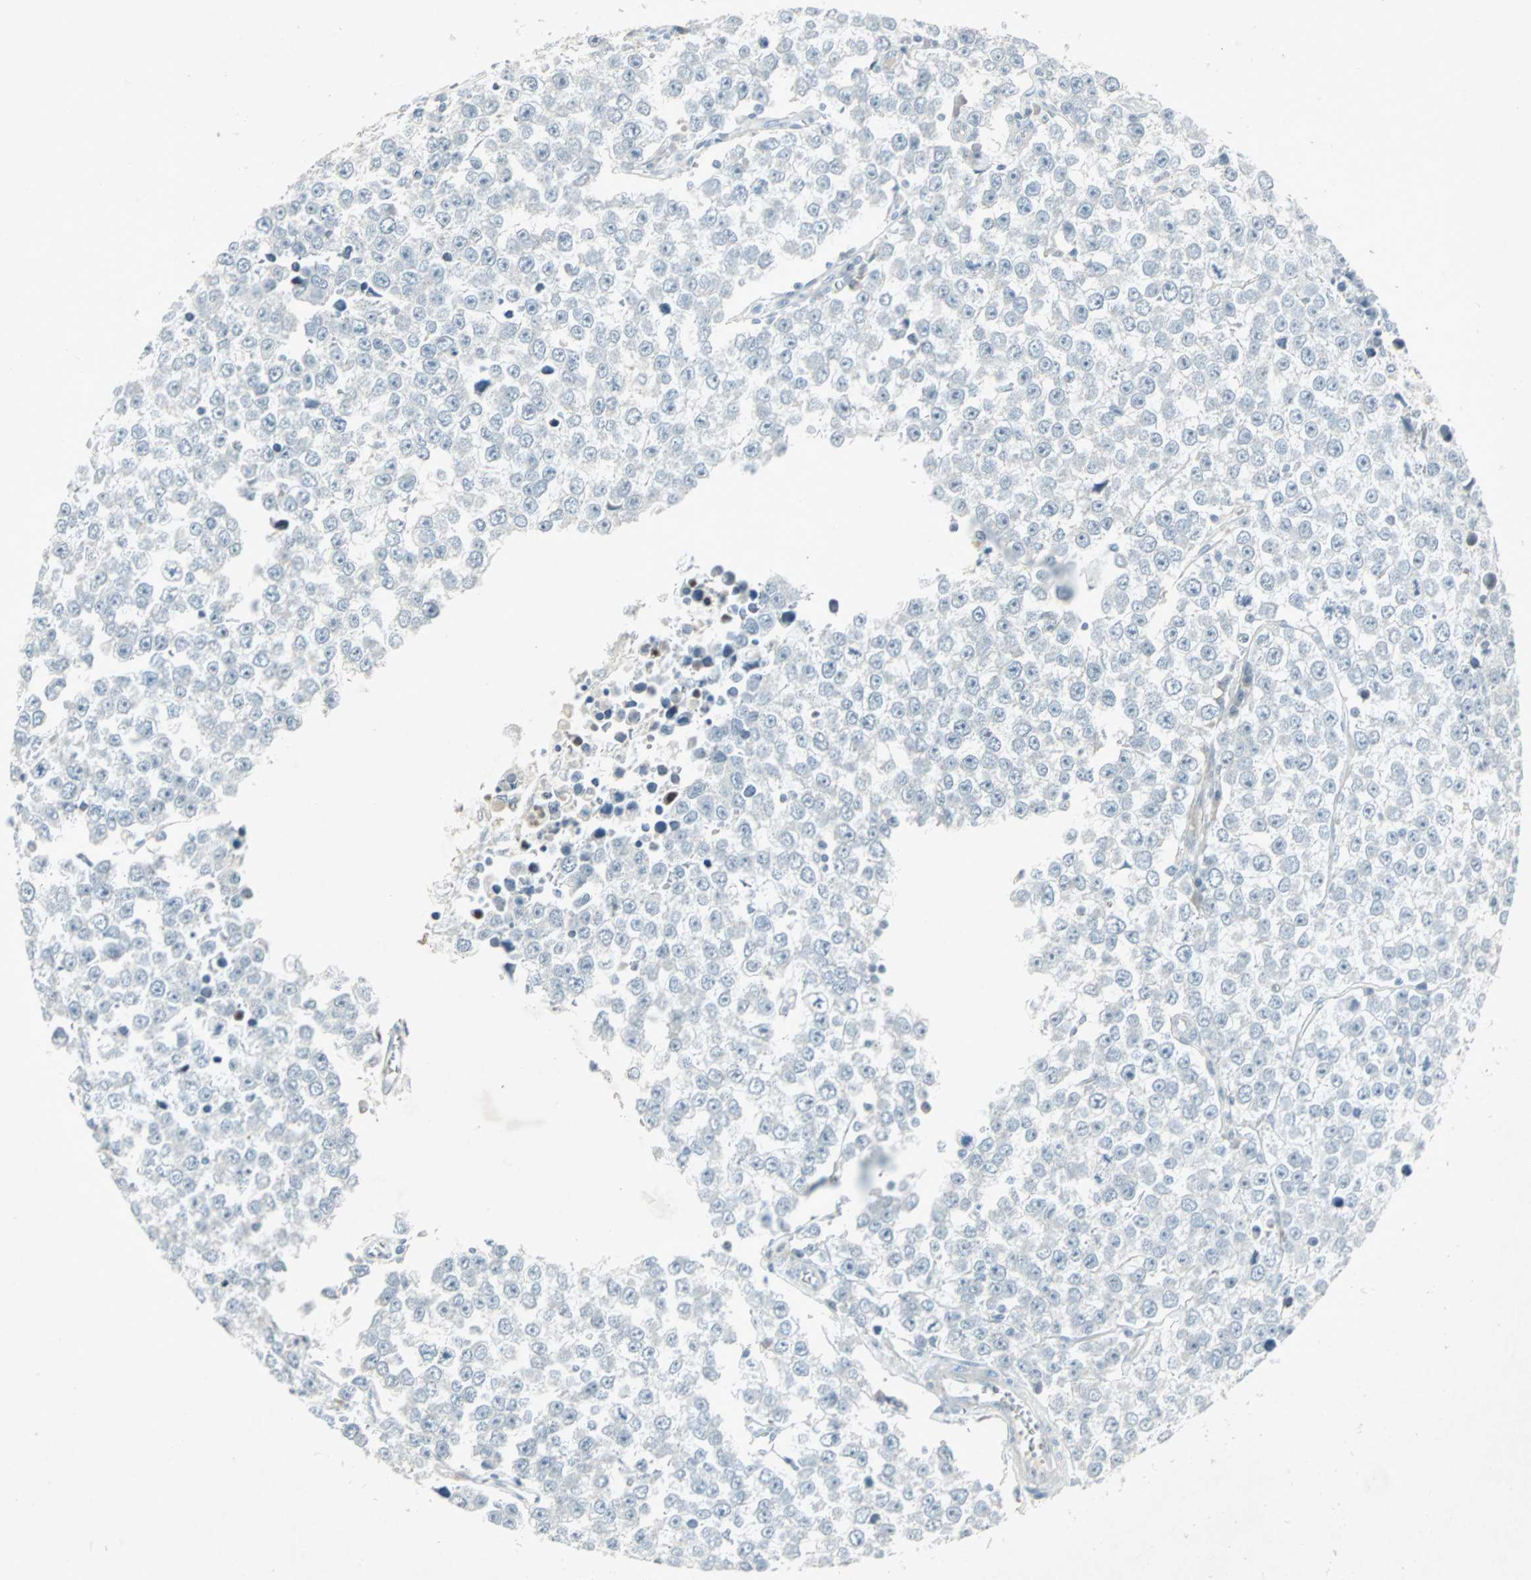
{"staining": {"intensity": "negative", "quantity": "none", "location": "none"}, "tissue": "testis cancer", "cell_type": "Tumor cells", "image_type": "cancer", "snomed": [{"axis": "morphology", "description": "Seminoma, NOS"}, {"axis": "morphology", "description": "Carcinoma, Embryonal, NOS"}, {"axis": "topography", "description": "Testis"}], "caption": "Immunohistochemical staining of embryonal carcinoma (testis) reveals no significant staining in tumor cells. The staining was performed using DAB (3,3'-diaminobenzidine) to visualize the protein expression in brown, while the nuclei were stained in blue with hematoxylin (Magnification: 20x).", "gene": "LANCL3", "patient": {"sex": "male", "age": 52}}